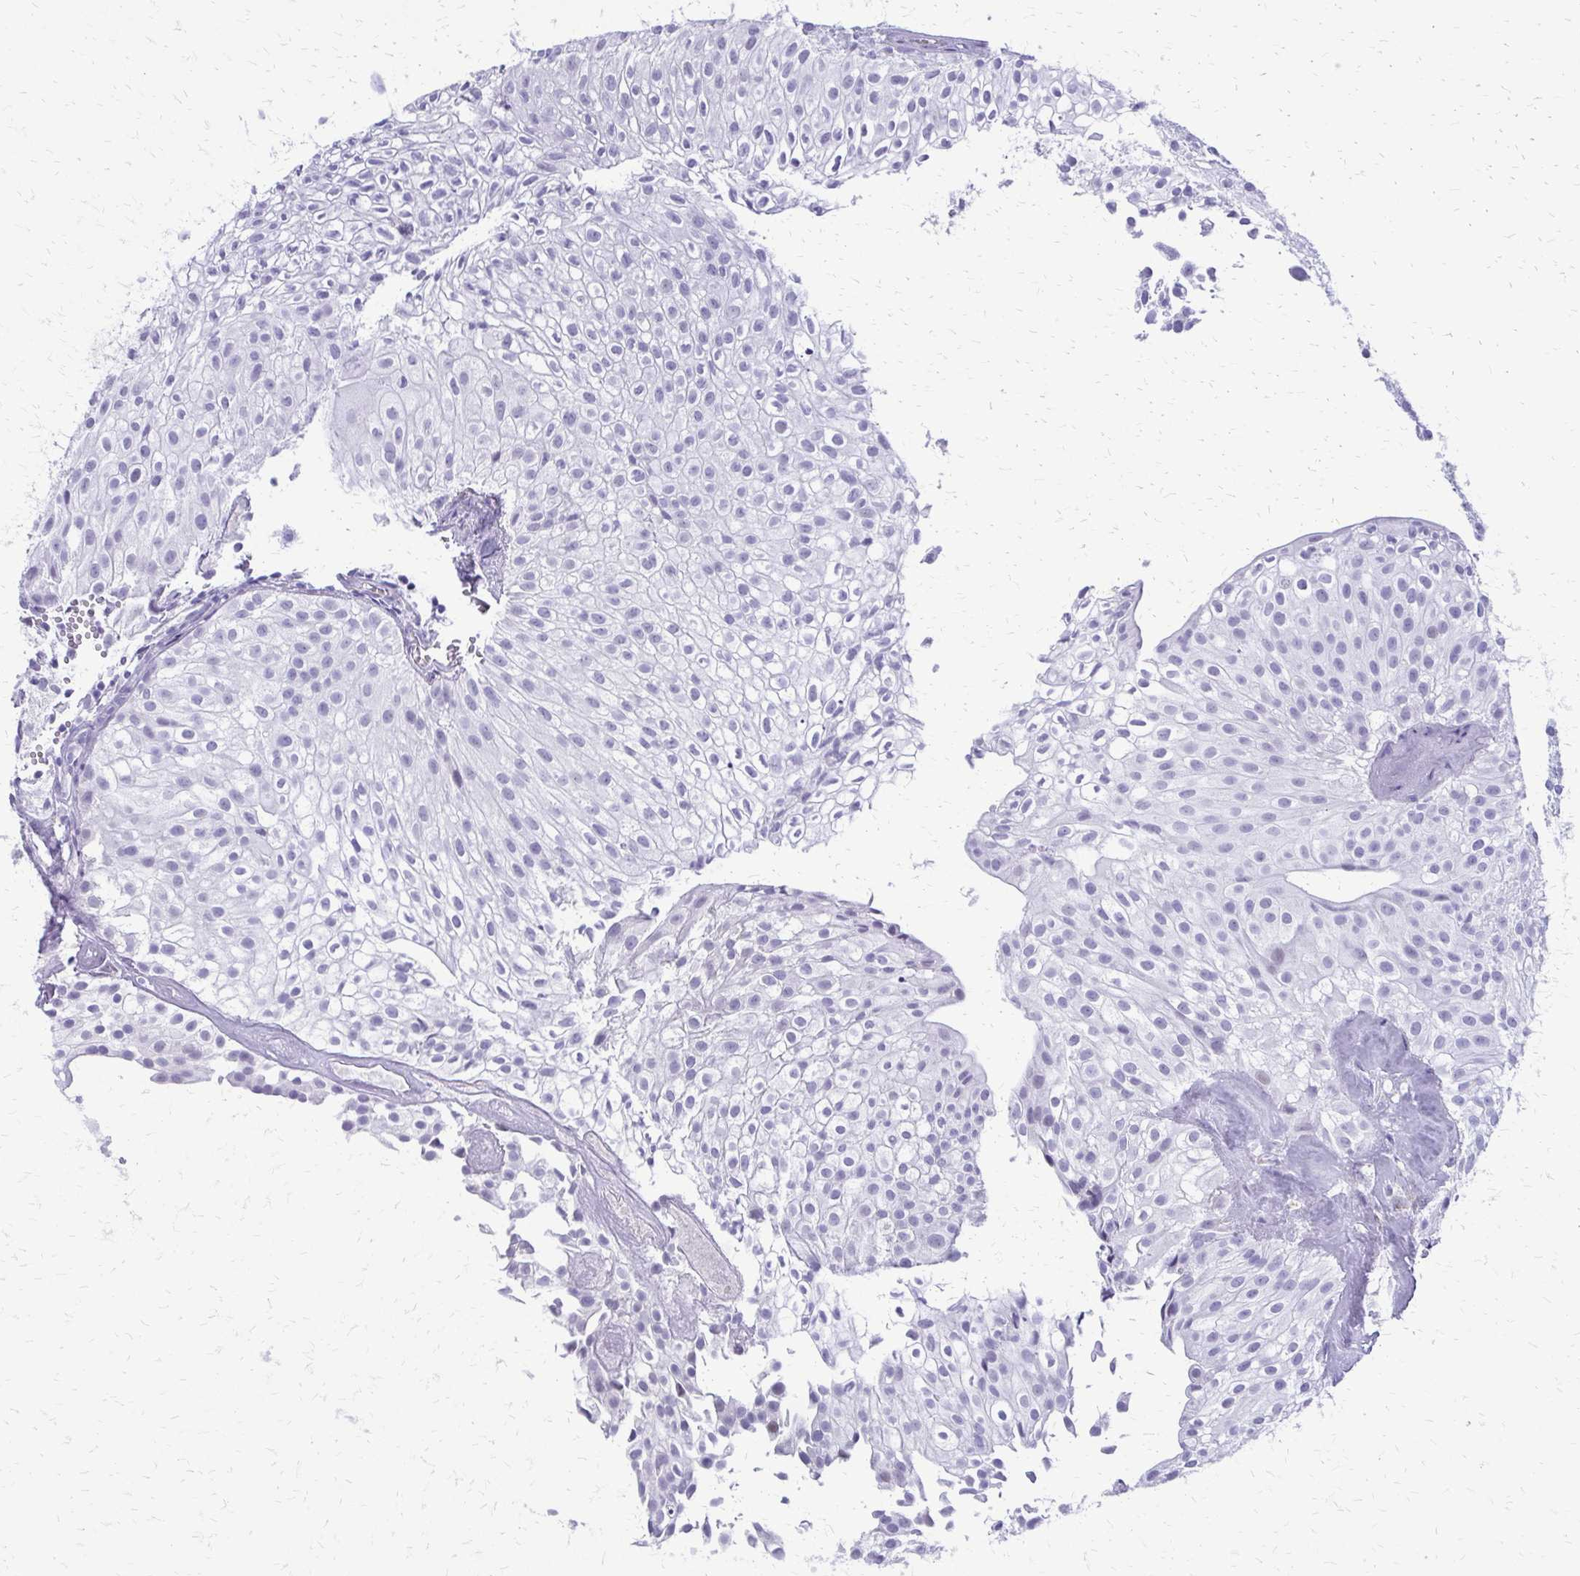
{"staining": {"intensity": "negative", "quantity": "none", "location": "none"}, "tissue": "urothelial cancer", "cell_type": "Tumor cells", "image_type": "cancer", "snomed": [{"axis": "morphology", "description": "Urothelial carcinoma, Low grade"}, {"axis": "topography", "description": "Urinary bladder"}], "caption": "Protein analysis of urothelial cancer shows no significant positivity in tumor cells.", "gene": "FAM162B", "patient": {"sex": "male", "age": 70}}